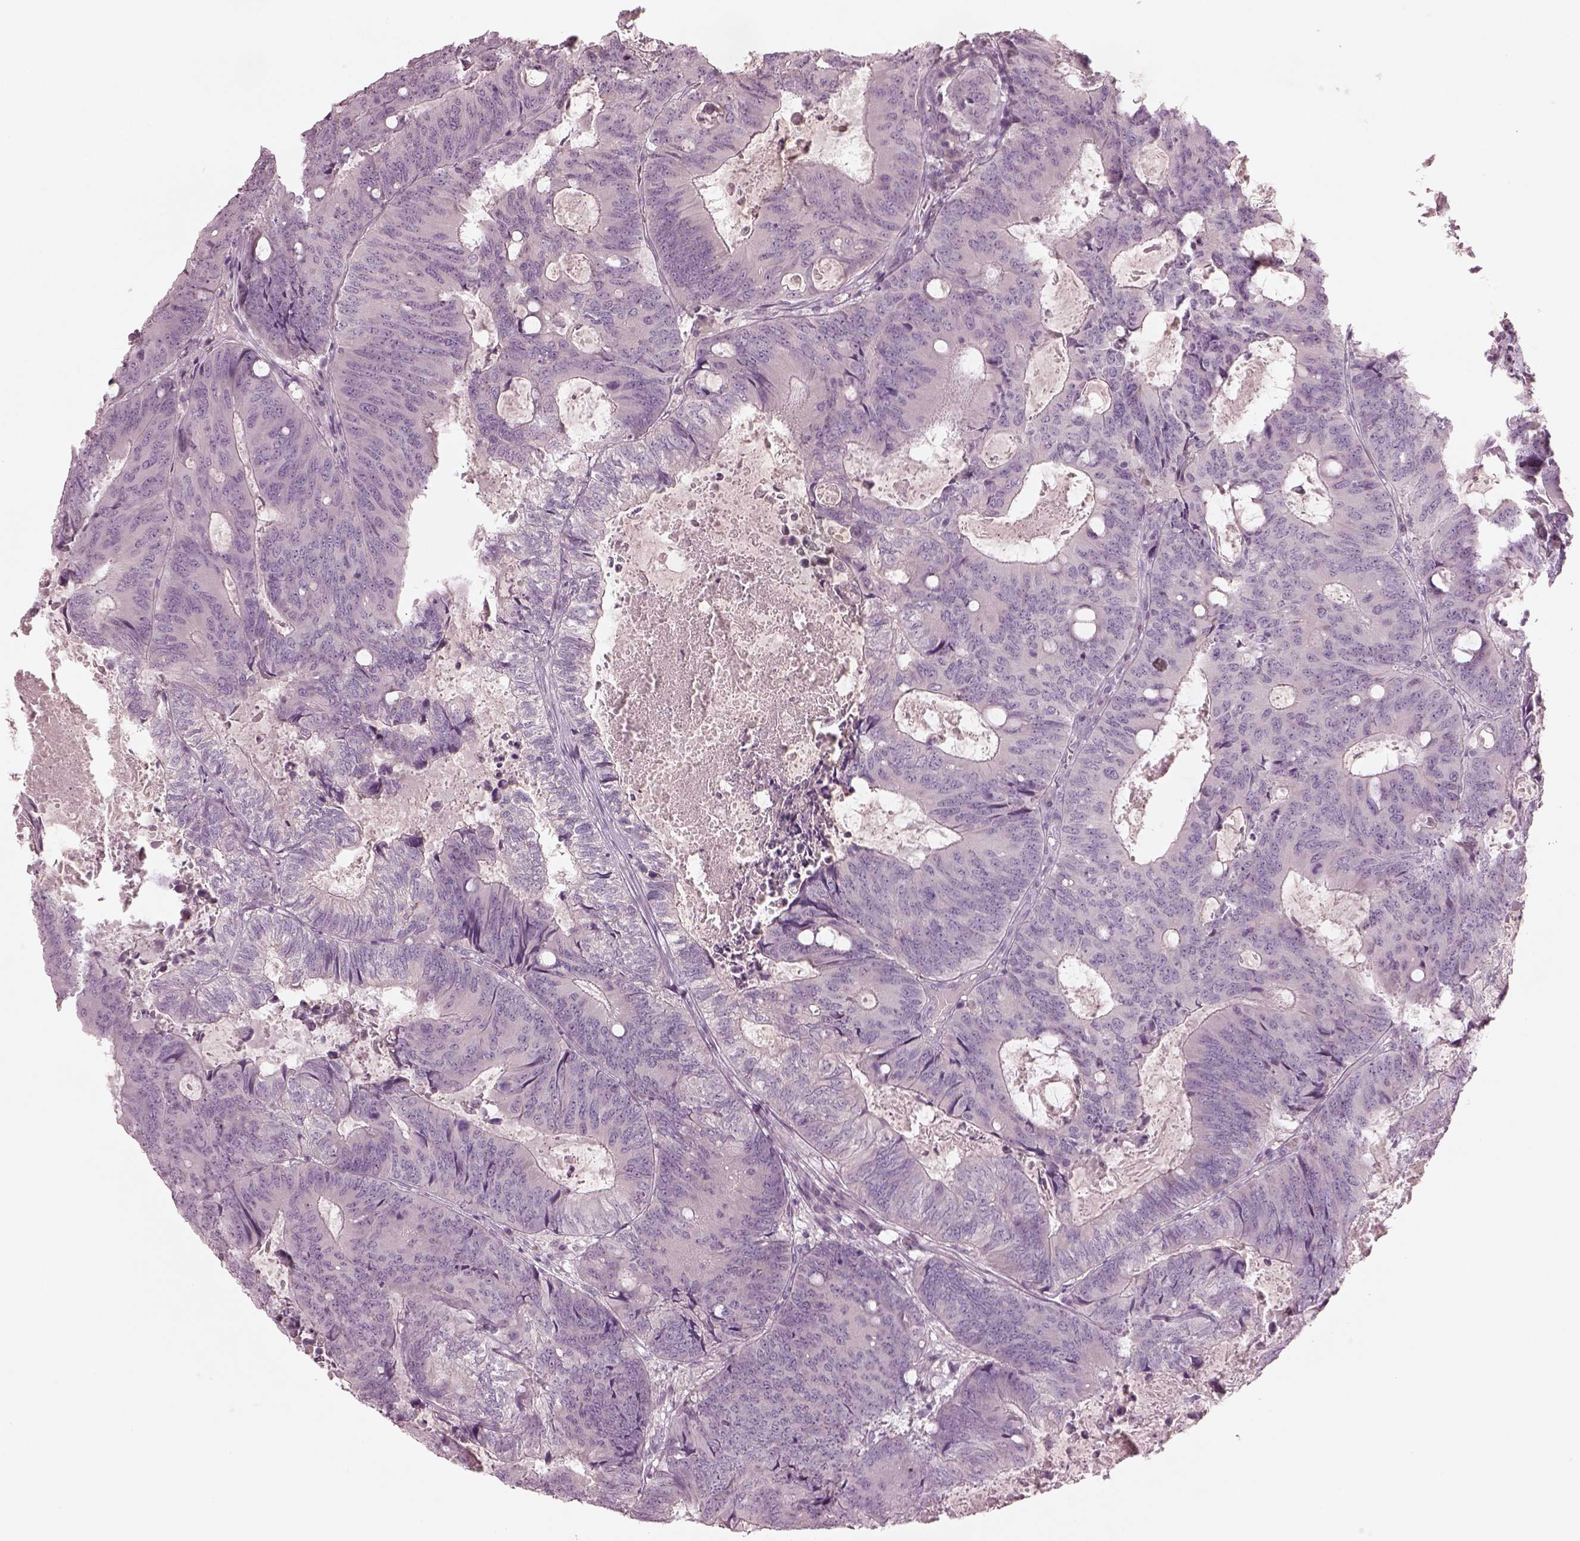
{"staining": {"intensity": "negative", "quantity": "none", "location": "none"}, "tissue": "colorectal cancer", "cell_type": "Tumor cells", "image_type": "cancer", "snomed": [{"axis": "morphology", "description": "Adenocarcinoma, NOS"}, {"axis": "topography", "description": "Colon"}], "caption": "Tumor cells are negative for brown protein staining in colorectal adenocarcinoma.", "gene": "SPATA6L", "patient": {"sex": "male", "age": 67}}